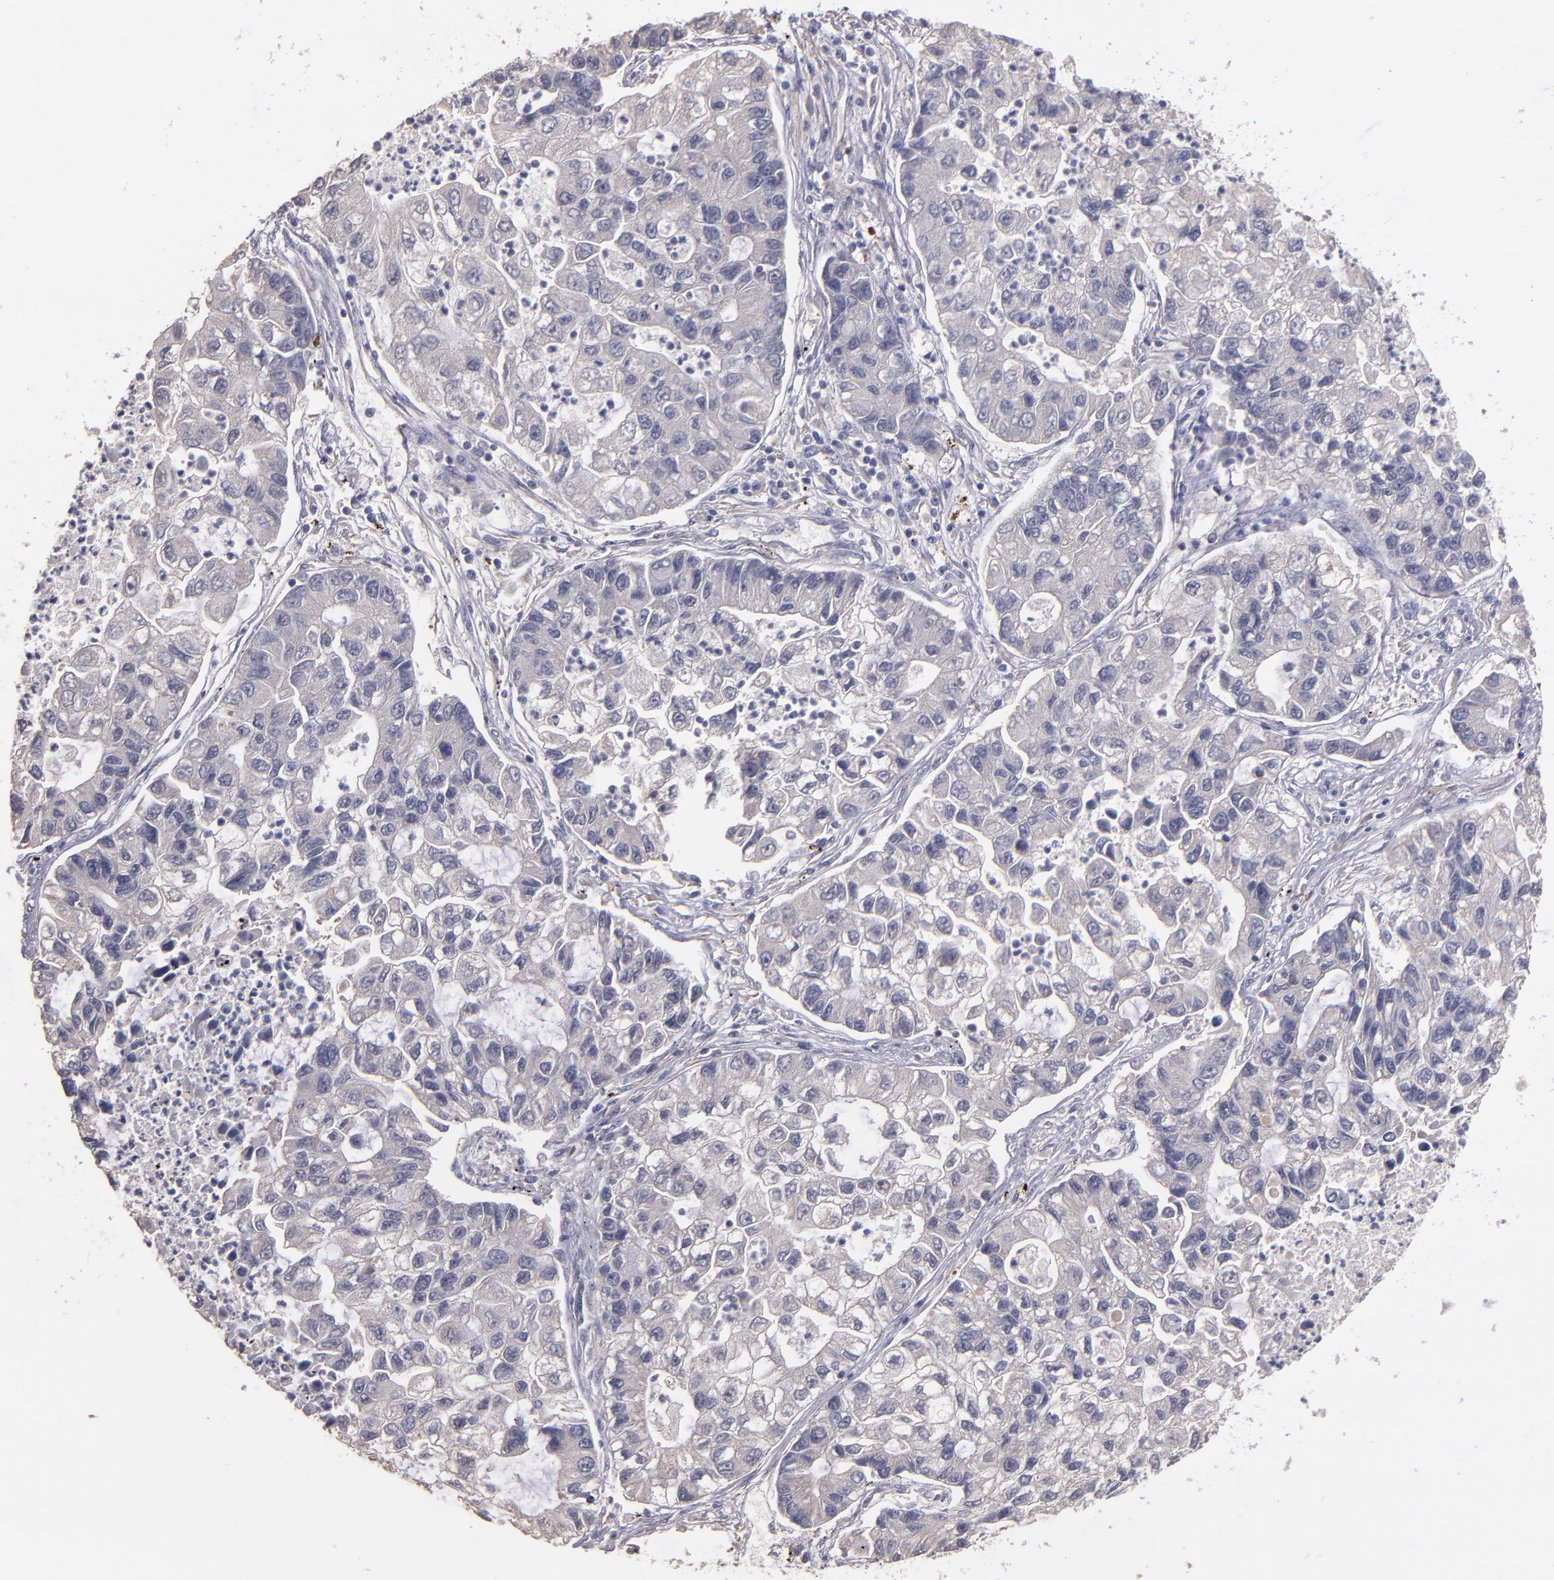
{"staining": {"intensity": "negative", "quantity": "none", "location": "none"}, "tissue": "lung cancer", "cell_type": "Tumor cells", "image_type": "cancer", "snomed": [{"axis": "morphology", "description": "Adenocarcinoma, NOS"}, {"axis": "topography", "description": "Lung"}], "caption": "Immunohistochemistry histopathology image of neoplastic tissue: human lung cancer (adenocarcinoma) stained with DAB exhibits no significant protein staining in tumor cells.", "gene": "MAGEE1", "patient": {"sex": "female", "age": 51}}